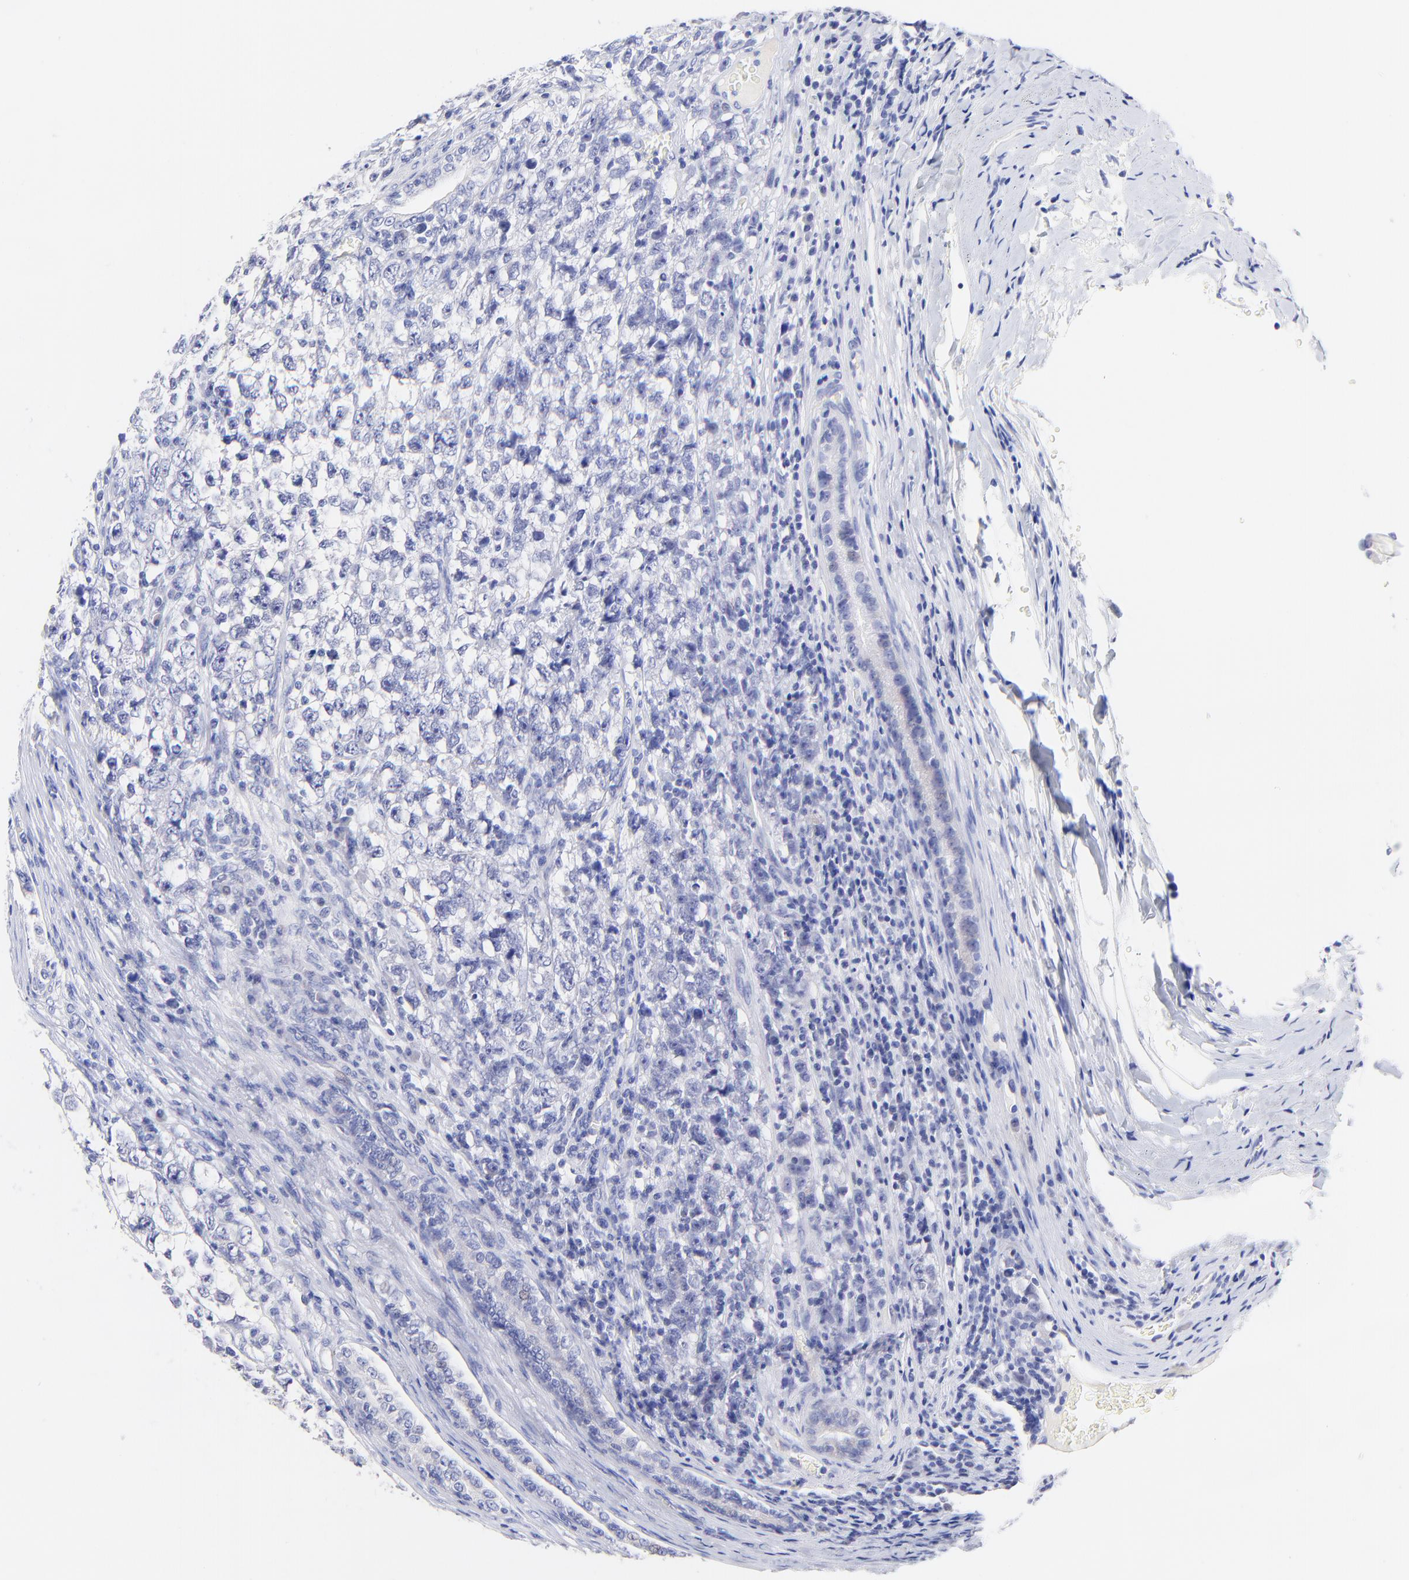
{"staining": {"intensity": "negative", "quantity": "none", "location": "none"}, "tissue": "testis cancer", "cell_type": "Tumor cells", "image_type": "cancer", "snomed": [{"axis": "morphology", "description": "Seminoma, NOS"}, {"axis": "morphology", "description": "Carcinoma, Embryonal, NOS"}, {"axis": "topography", "description": "Testis"}], "caption": "Human testis cancer stained for a protein using IHC exhibits no expression in tumor cells.", "gene": "RAB3A", "patient": {"sex": "male", "age": 30}}